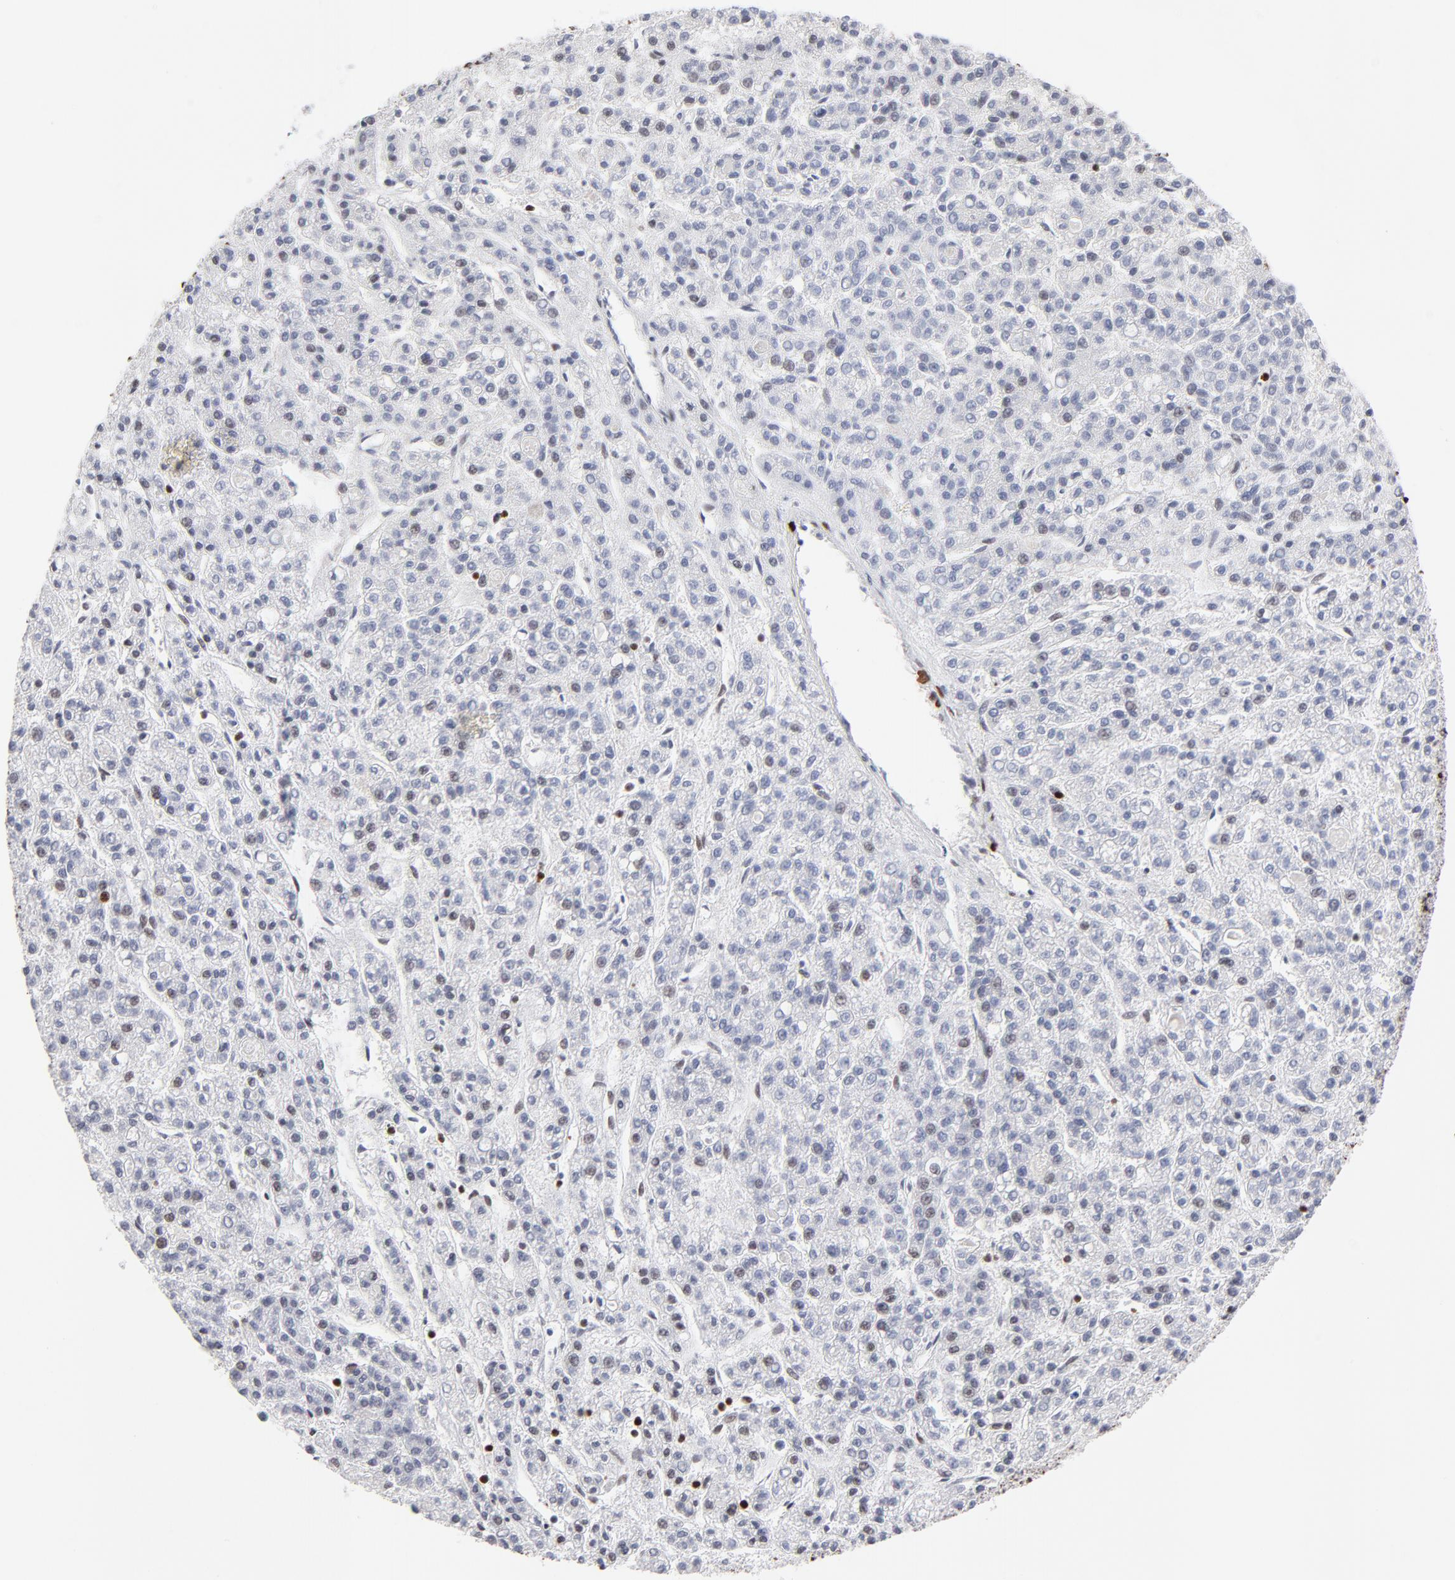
{"staining": {"intensity": "weak", "quantity": "<25%", "location": "nuclear"}, "tissue": "liver cancer", "cell_type": "Tumor cells", "image_type": "cancer", "snomed": [{"axis": "morphology", "description": "Carcinoma, Hepatocellular, NOS"}, {"axis": "topography", "description": "Liver"}], "caption": "The histopathology image exhibits no staining of tumor cells in liver cancer (hepatocellular carcinoma). (DAB (3,3'-diaminobenzidine) immunohistochemistry visualized using brightfield microscopy, high magnification).", "gene": "FBH1", "patient": {"sex": "male", "age": 70}}